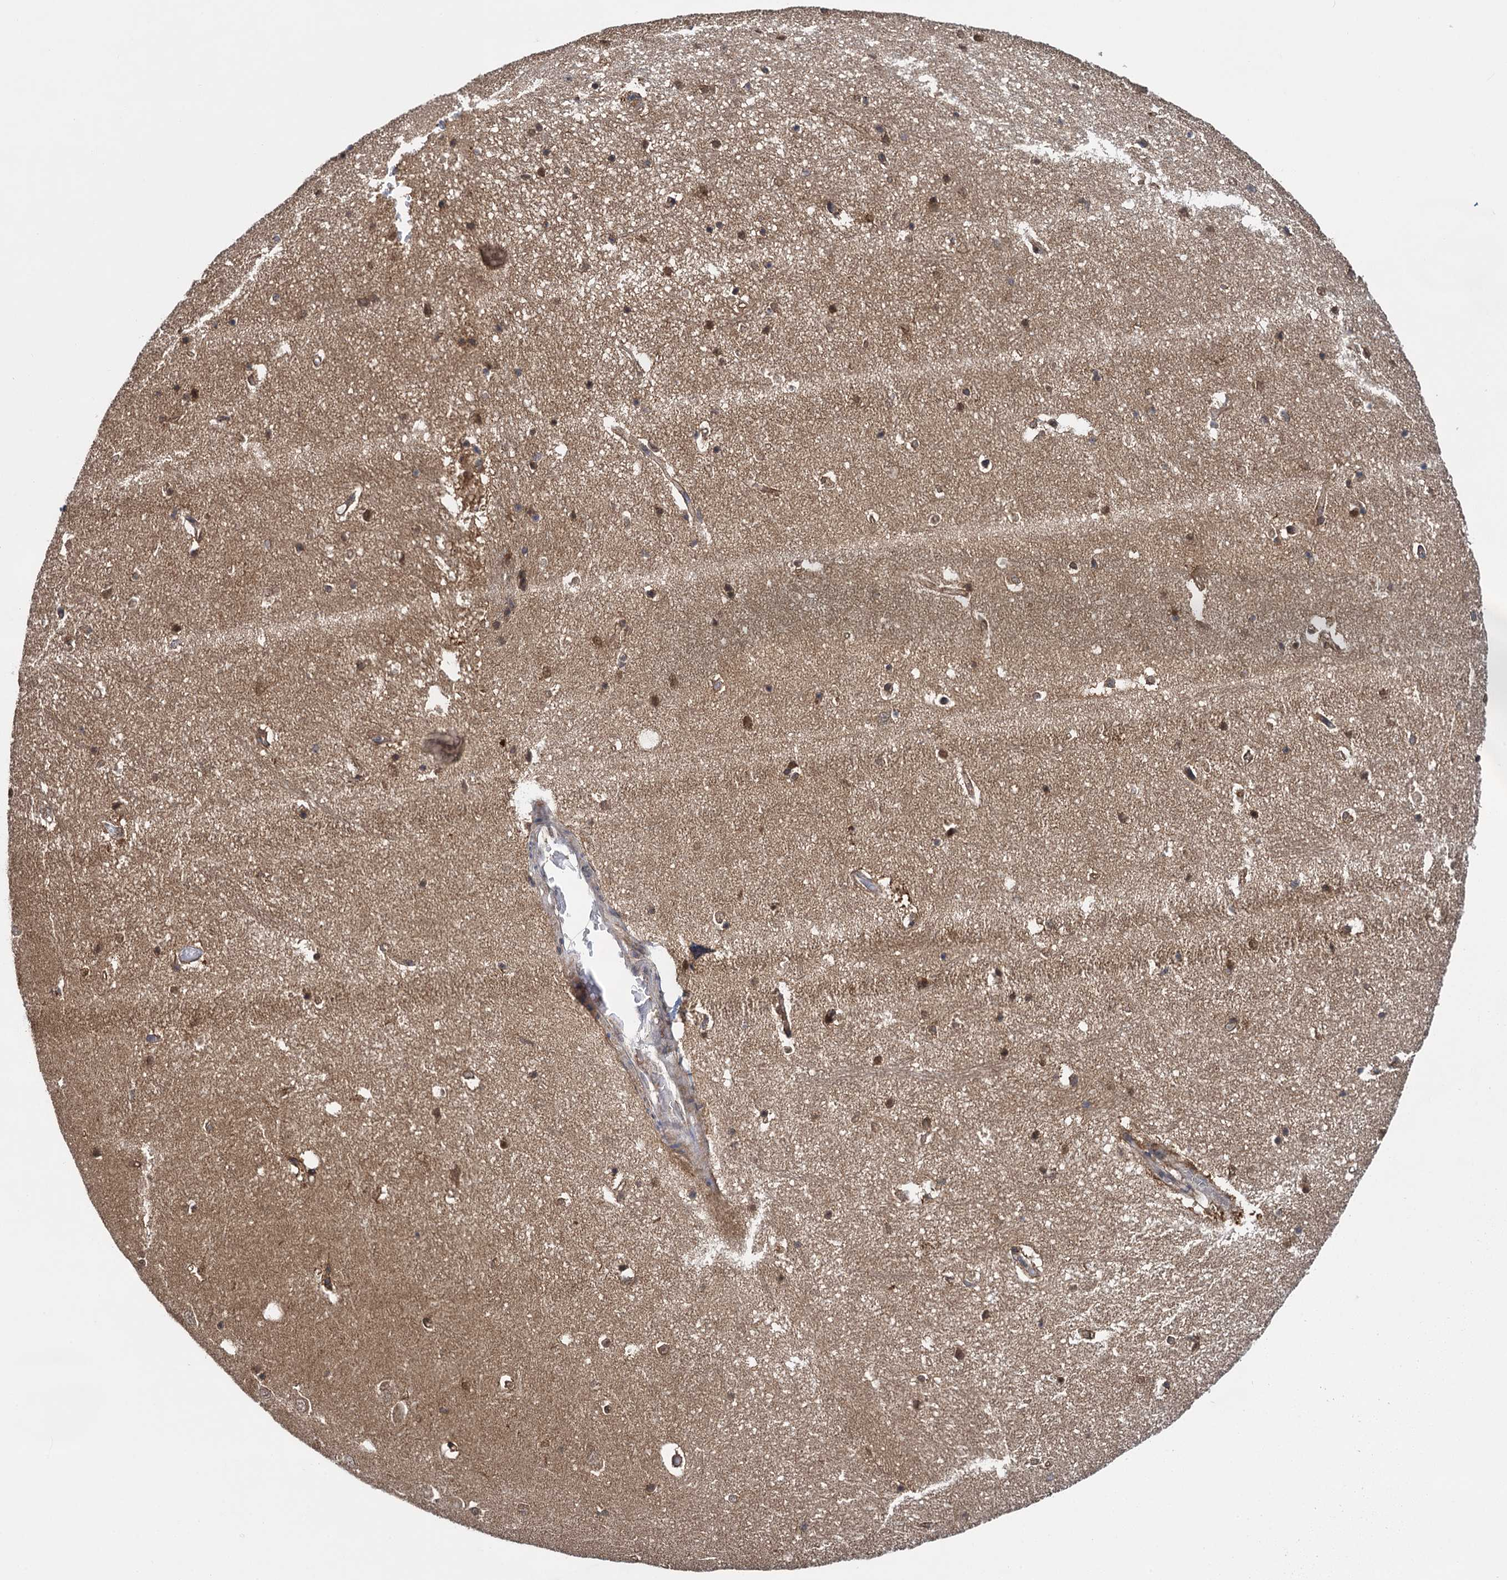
{"staining": {"intensity": "moderate", "quantity": ">75%", "location": "cytoplasmic/membranous"}, "tissue": "hippocampus", "cell_type": "Glial cells", "image_type": "normal", "snomed": [{"axis": "morphology", "description": "Normal tissue, NOS"}, {"axis": "topography", "description": "Hippocampus"}], "caption": "Human hippocampus stained with a brown dye shows moderate cytoplasmic/membranous positive expression in about >75% of glial cells.", "gene": "GLO1", "patient": {"sex": "female", "age": 64}}